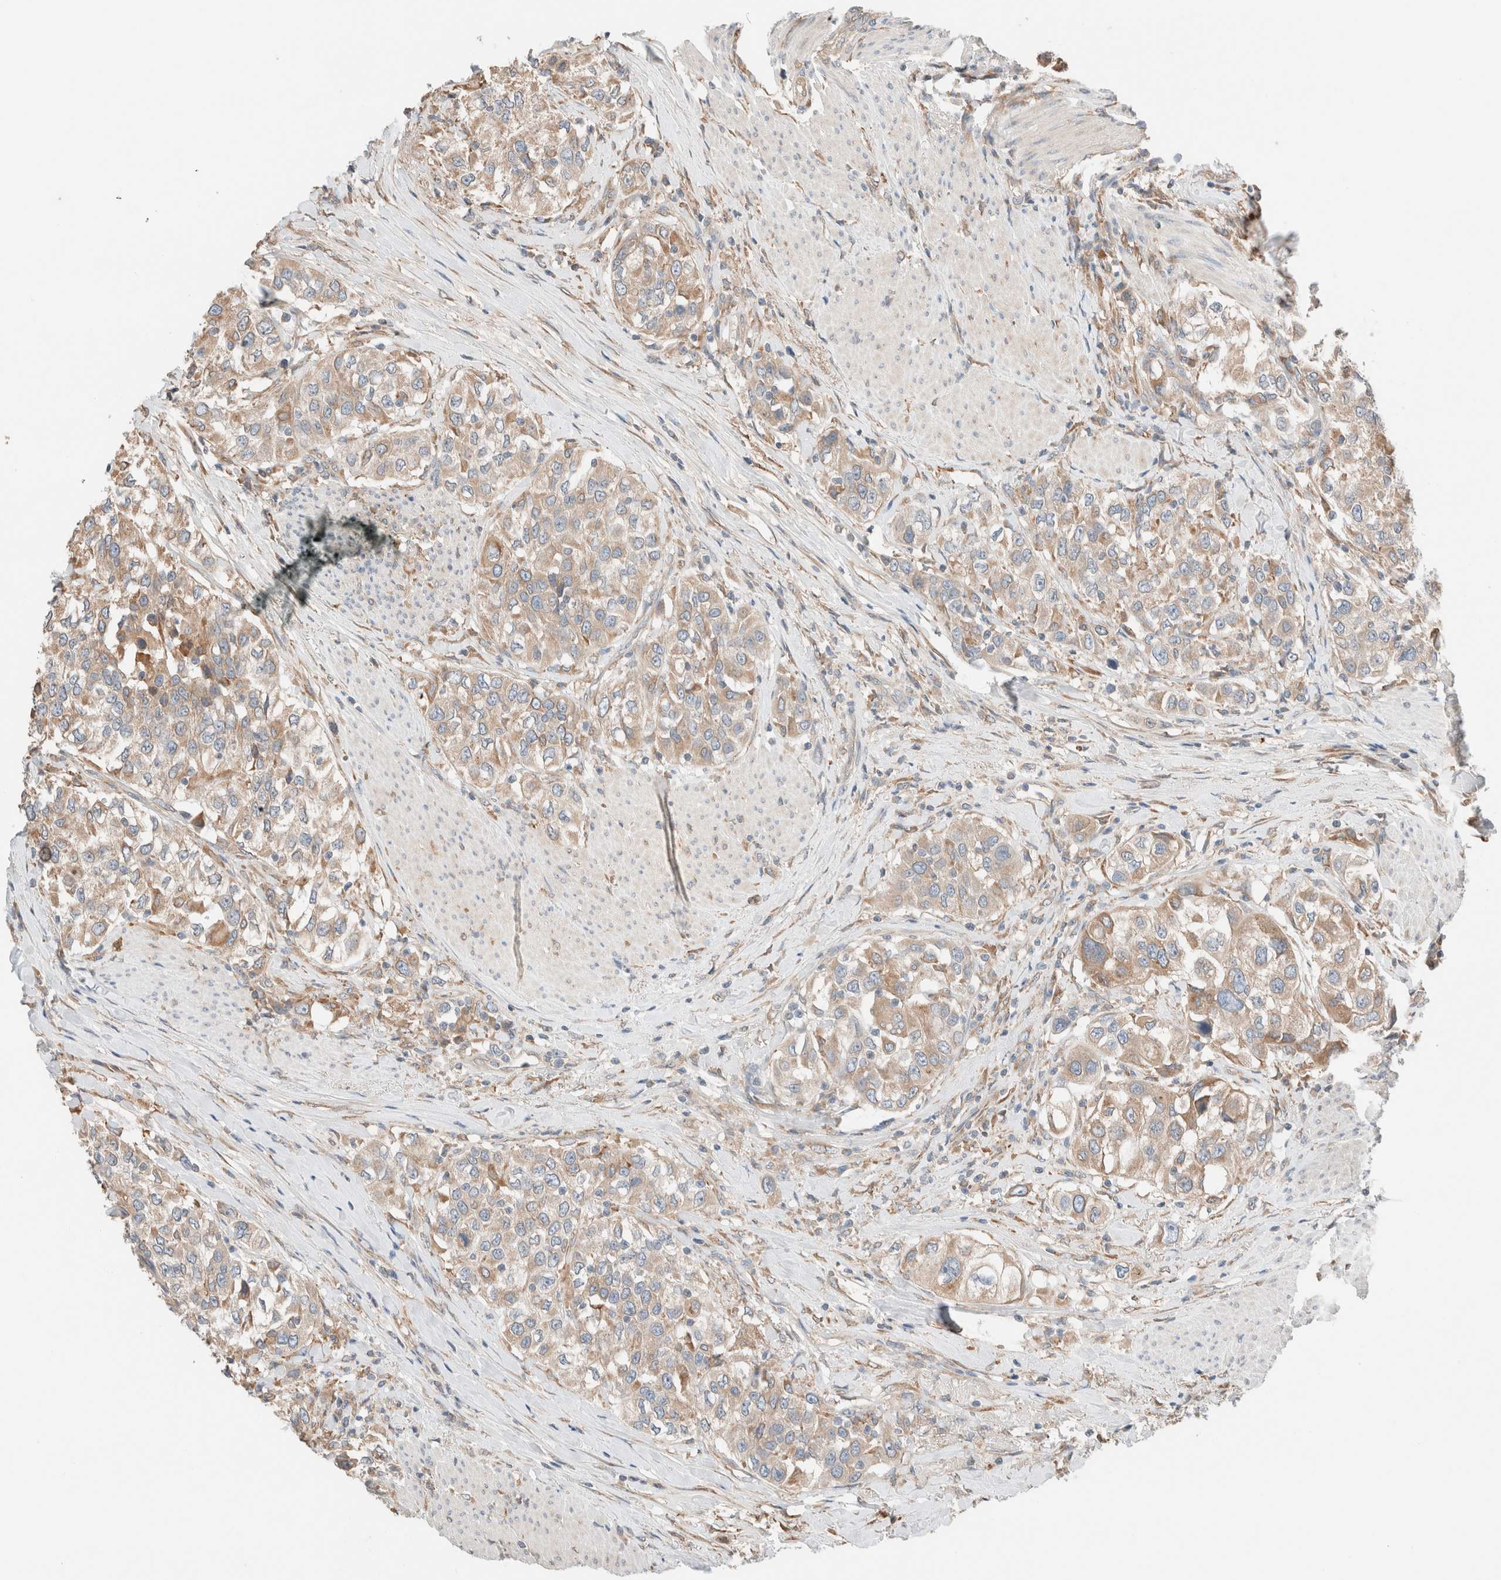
{"staining": {"intensity": "weak", "quantity": ">75%", "location": "cytoplasmic/membranous"}, "tissue": "urothelial cancer", "cell_type": "Tumor cells", "image_type": "cancer", "snomed": [{"axis": "morphology", "description": "Urothelial carcinoma, High grade"}, {"axis": "topography", "description": "Urinary bladder"}], "caption": "The image exhibits a brown stain indicating the presence of a protein in the cytoplasmic/membranous of tumor cells in urothelial carcinoma (high-grade).", "gene": "PCM1", "patient": {"sex": "female", "age": 80}}